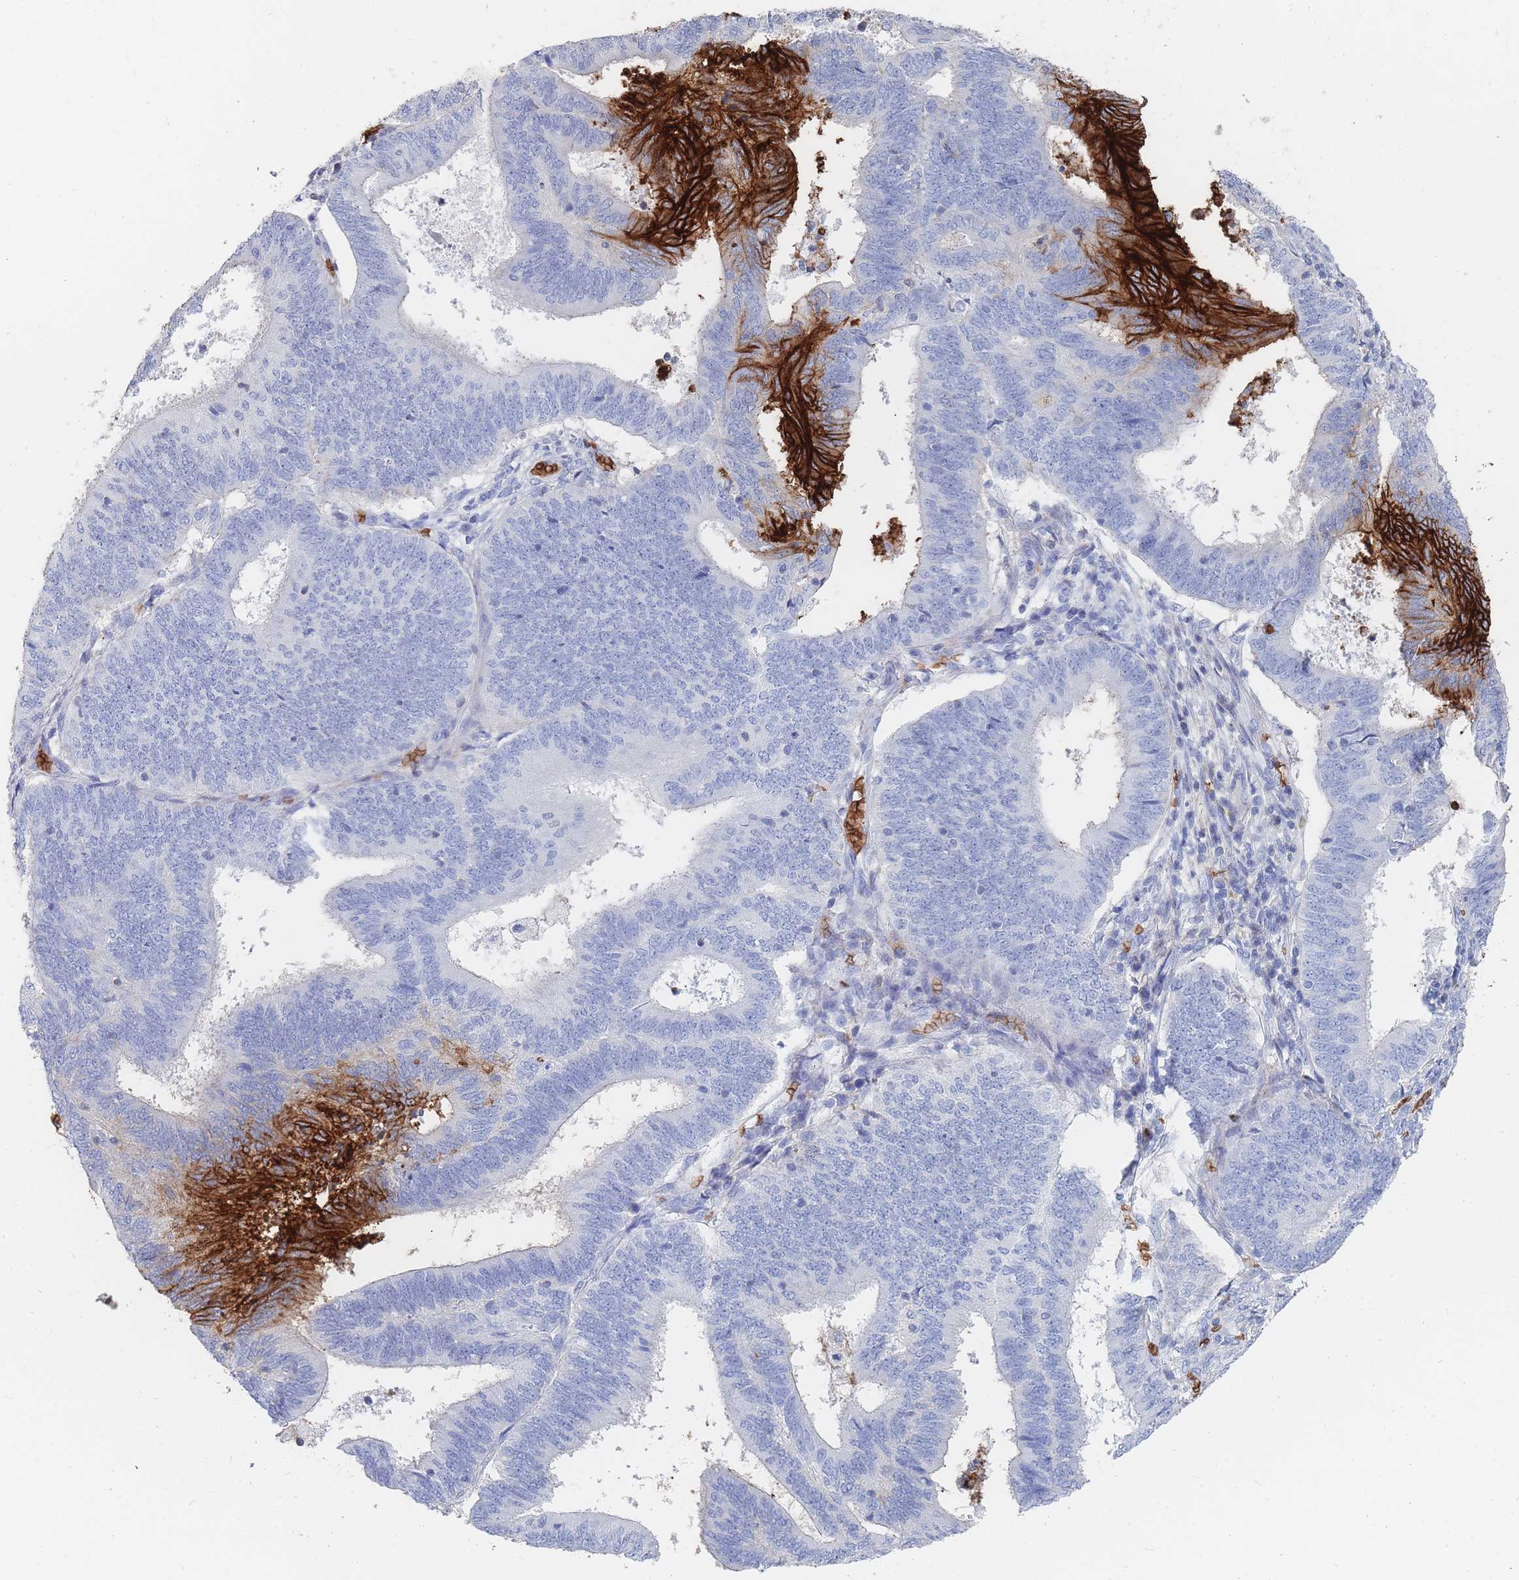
{"staining": {"intensity": "strong", "quantity": "<25%", "location": "cytoplasmic/membranous"}, "tissue": "endometrial cancer", "cell_type": "Tumor cells", "image_type": "cancer", "snomed": [{"axis": "morphology", "description": "Adenocarcinoma, NOS"}, {"axis": "topography", "description": "Endometrium"}], "caption": "The micrograph shows a brown stain indicating the presence of a protein in the cytoplasmic/membranous of tumor cells in endometrial cancer.", "gene": "SLC2A1", "patient": {"sex": "female", "age": 70}}